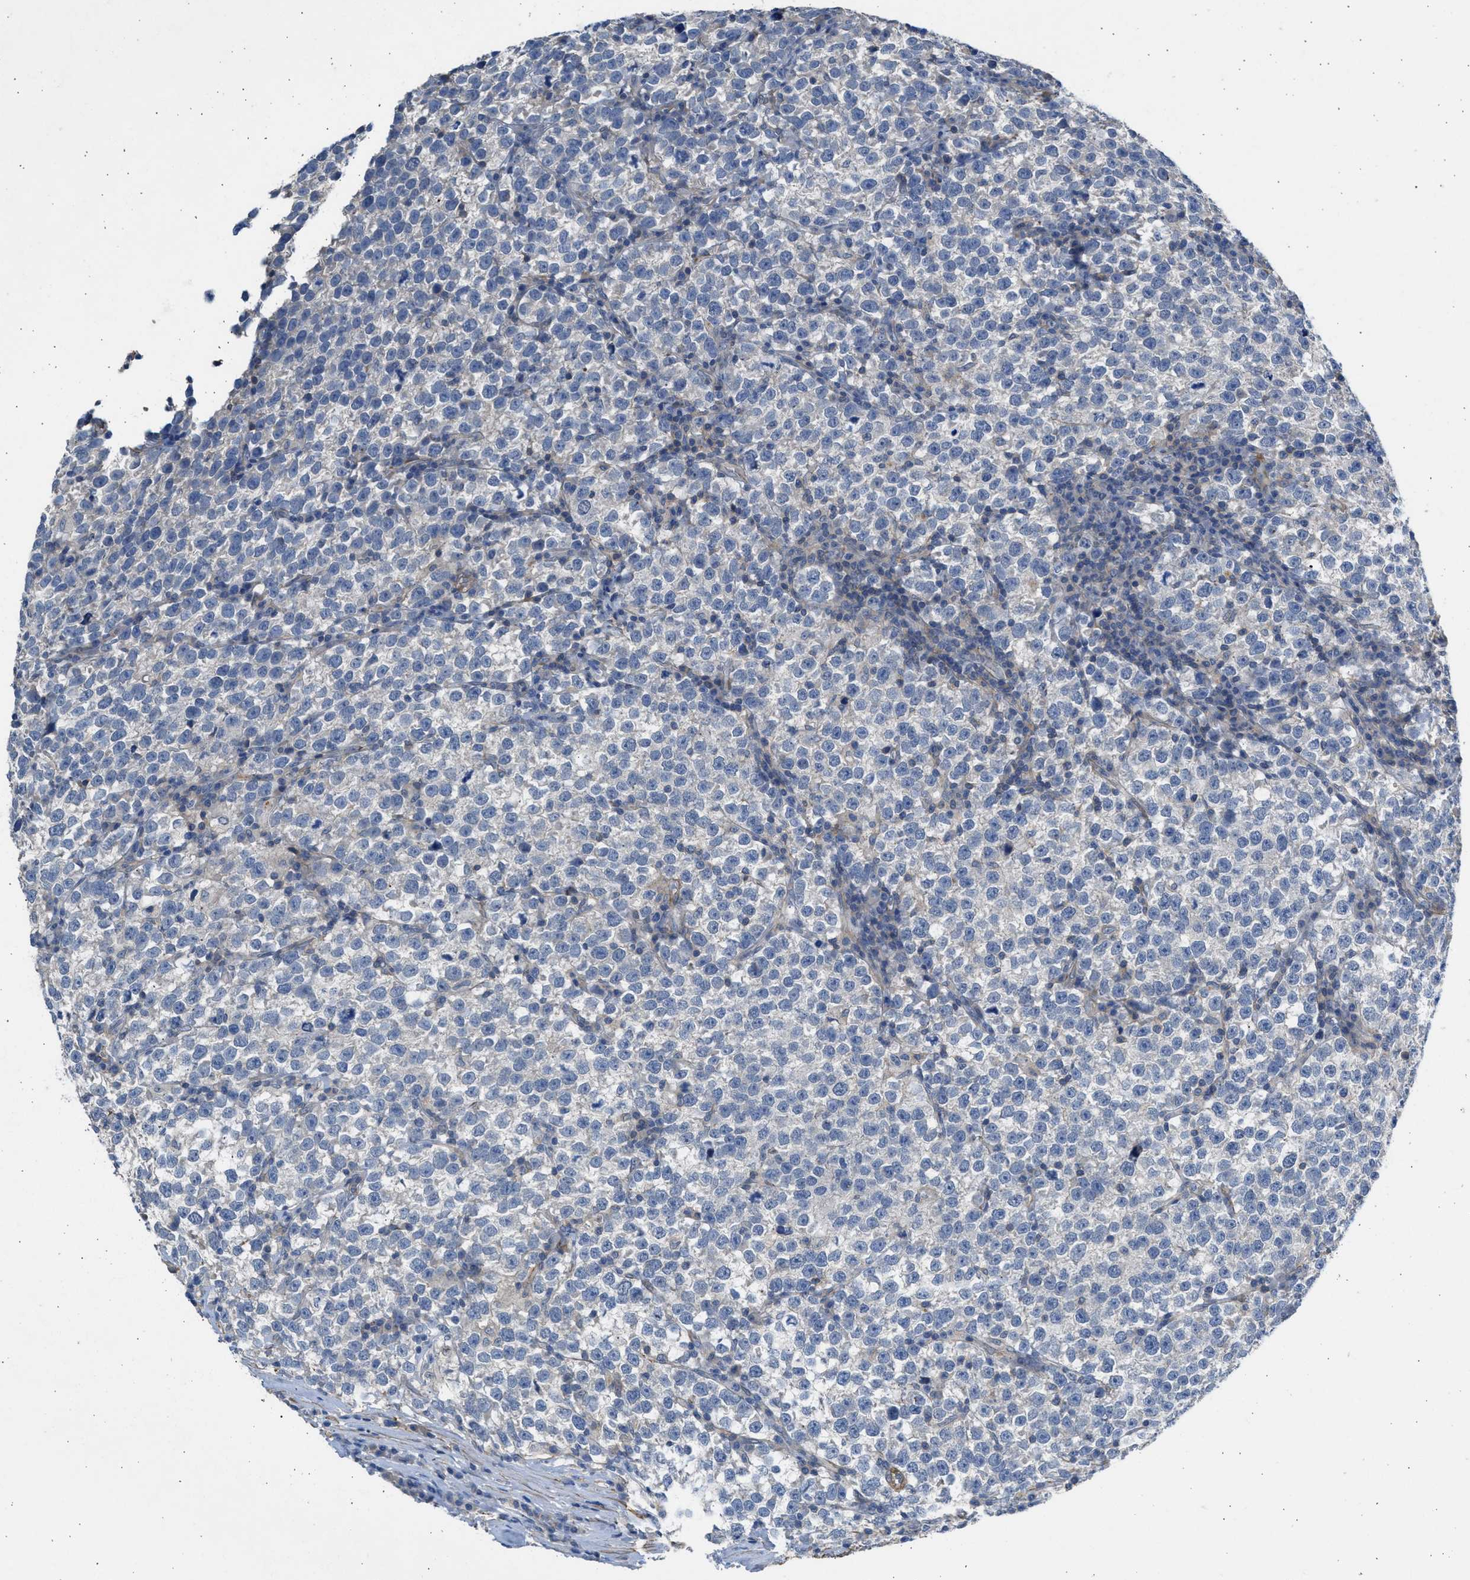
{"staining": {"intensity": "negative", "quantity": "none", "location": "none"}, "tissue": "testis cancer", "cell_type": "Tumor cells", "image_type": "cancer", "snomed": [{"axis": "morphology", "description": "Normal tissue, NOS"}, {"axis": "morphology", "description": "Seminoma, NOS"}, {"axis": "topography", "description": "Testis"}], "caption": "The photomicrograph shows no significant positivity in tumor cells of testis cancer (seminoma). (Immunohistochemistry, brightfield microscopy, high magnification).", "gene": "PCNX3", "patient": {"sex": "male", "age": 43}}